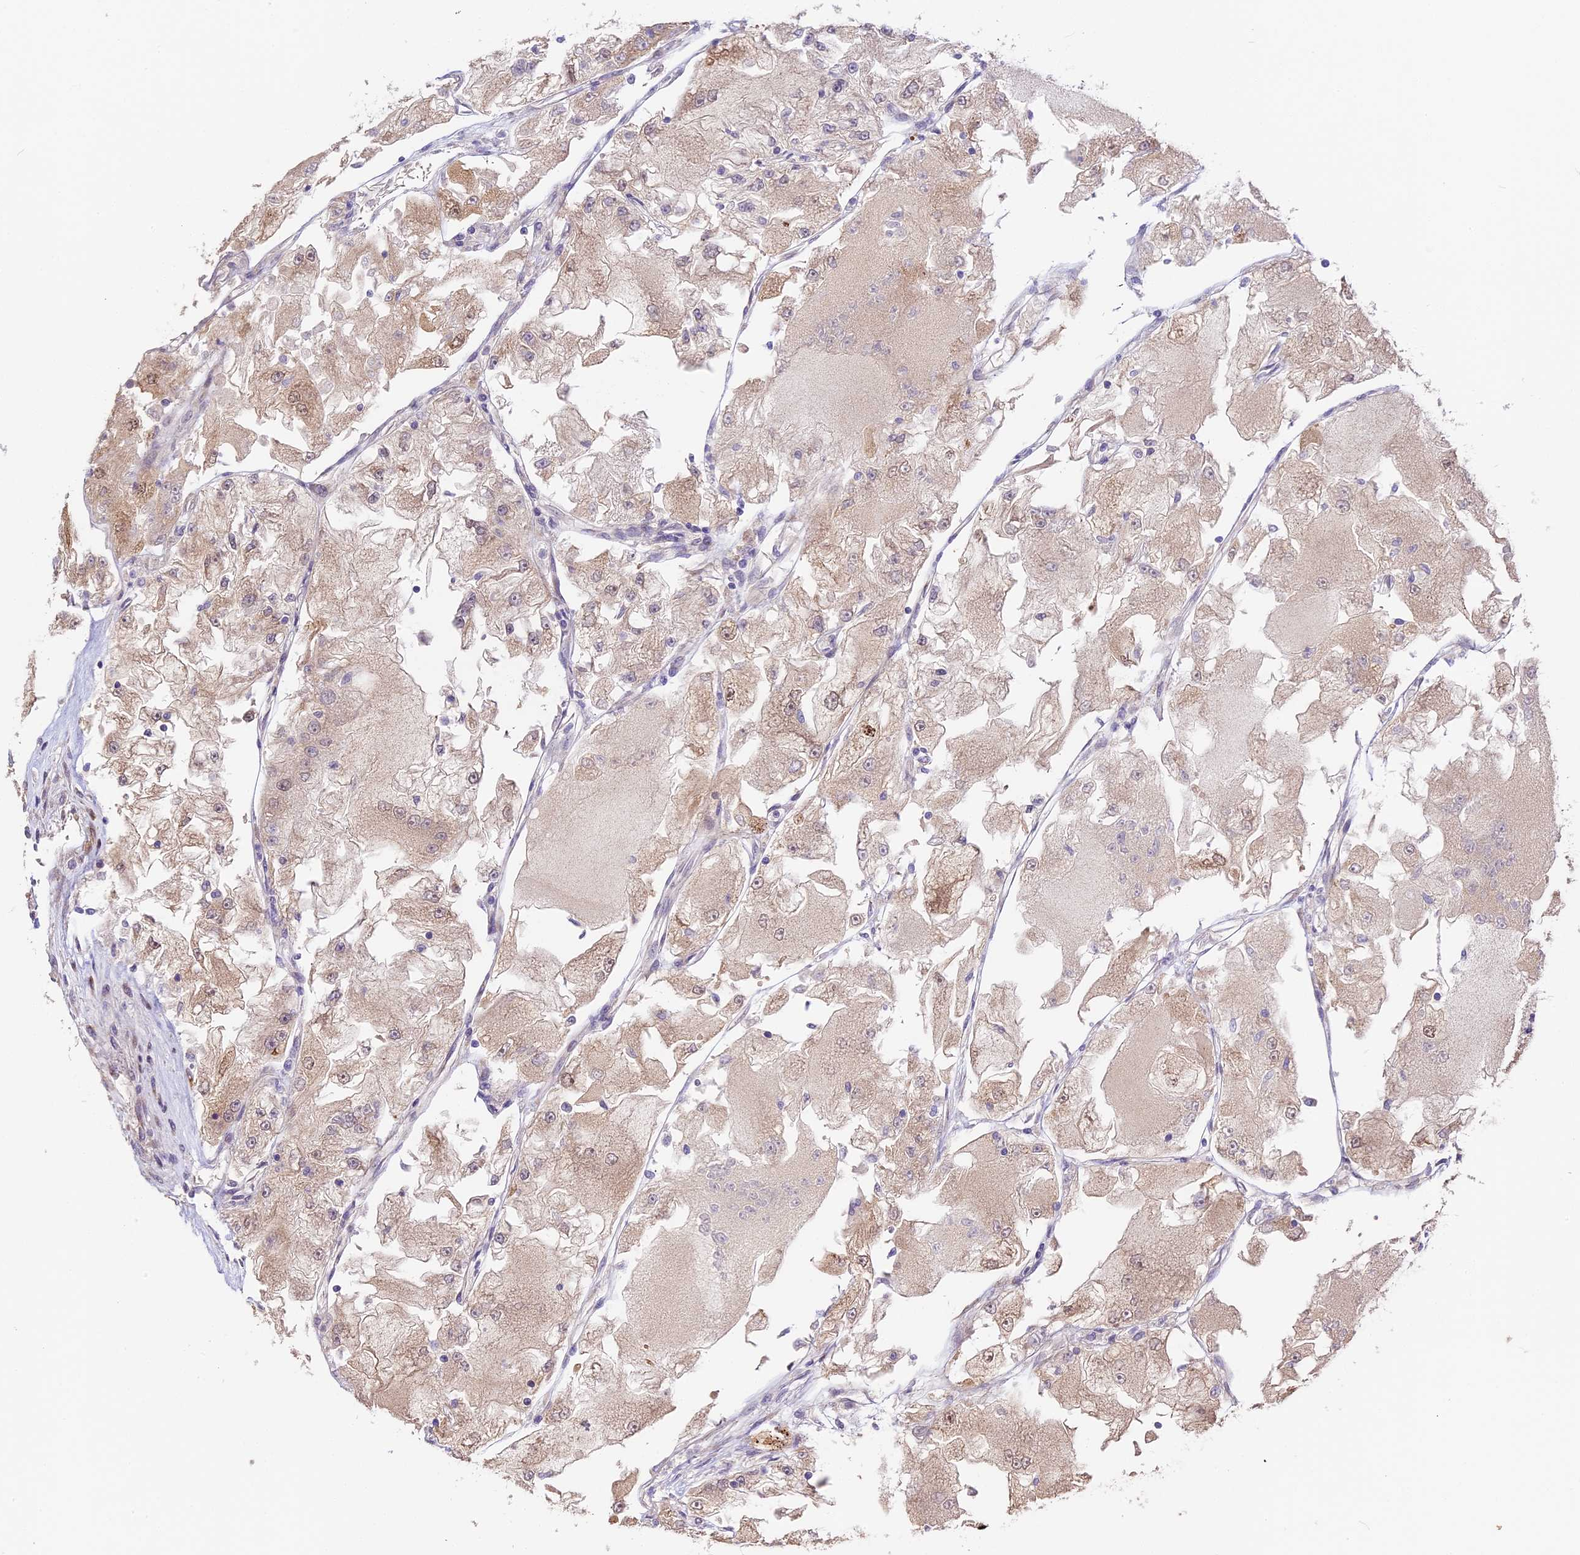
{"staining": {"intensity": "weak", "quantity": "25%-75%", "location": "cytoplasmic/membranous"}, "tissue": "renal cancer", "cell_type": "Tumor cells", "image_type": "cancer", "snomed": [{"axis": "morphology", "description": "Adenocarcinoma, NOS"}, {"axis": "topography", "description": "Kidney"}], "caption": "Protein staining of adenocarcinoma (renal) tissue displays weak cytoplasmic/membranous positivity in approximately 25%-75% of tumor cells.", "gene": "BSCL2", "patient": {"sex": "female", "age": 72}}